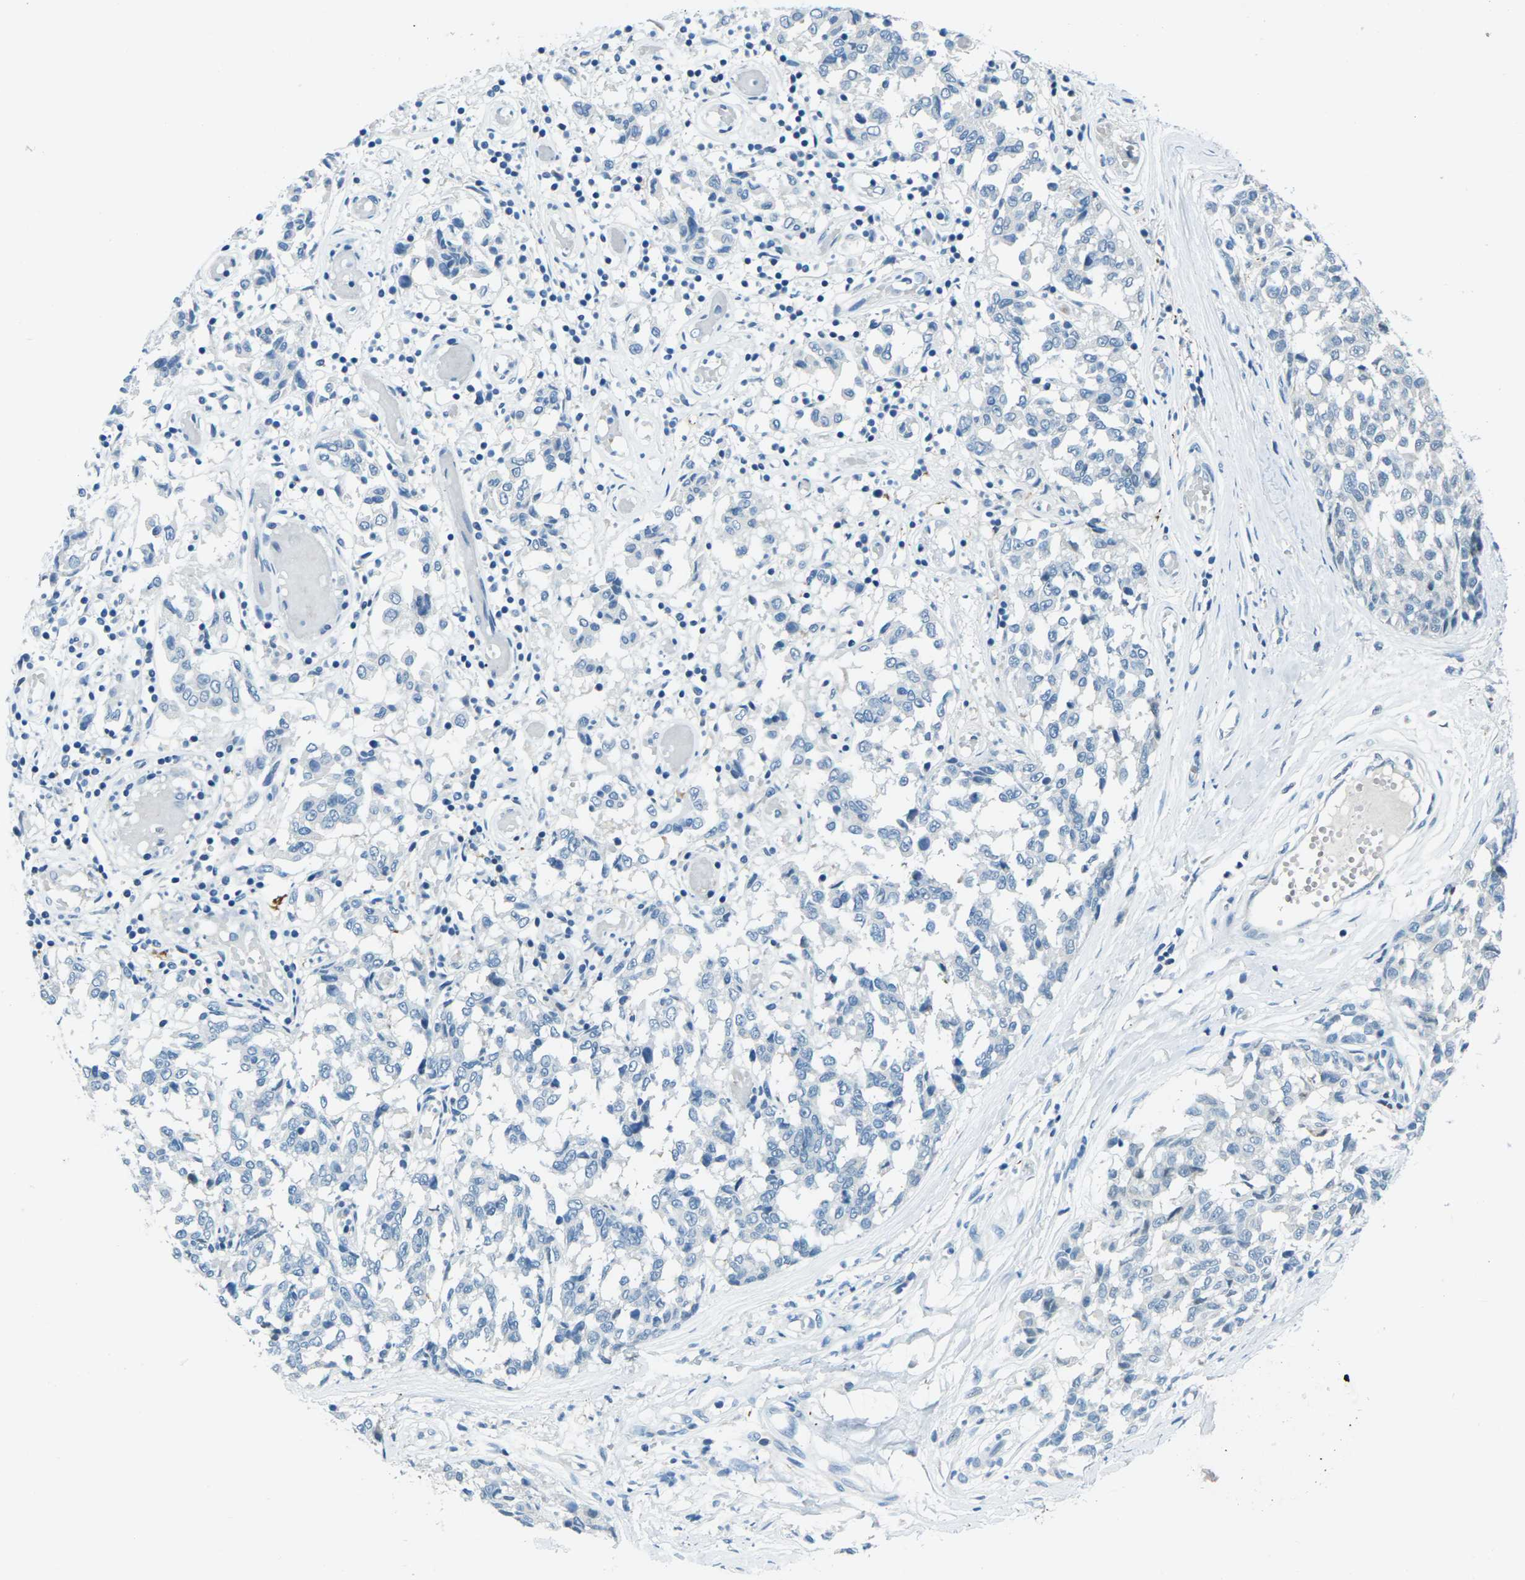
{"staining": {"intensity": "negative", "quantity": "none", "location": "none"}, "tissue": "melanoma", "cell_type": "Tumor cells", "image_type": "cancer", "snomed": [{"axis": "morphology", "description": "Malignant melanoma, NOS"}, {"axis": "topography", "description": "Skin"}], "caption": "An IHC photomicrograph of melanoma is shown. There is no staining in tumor cells of melanoma. (Stains: DAB (3,3'-diaminobenzidine) immunohistochemistry with hematoxylin counter stain, Microscopy: brightfield microscopy at high magnification).", "gene": "NANOS2", "patient": {"sex": "female", "age": 64}}